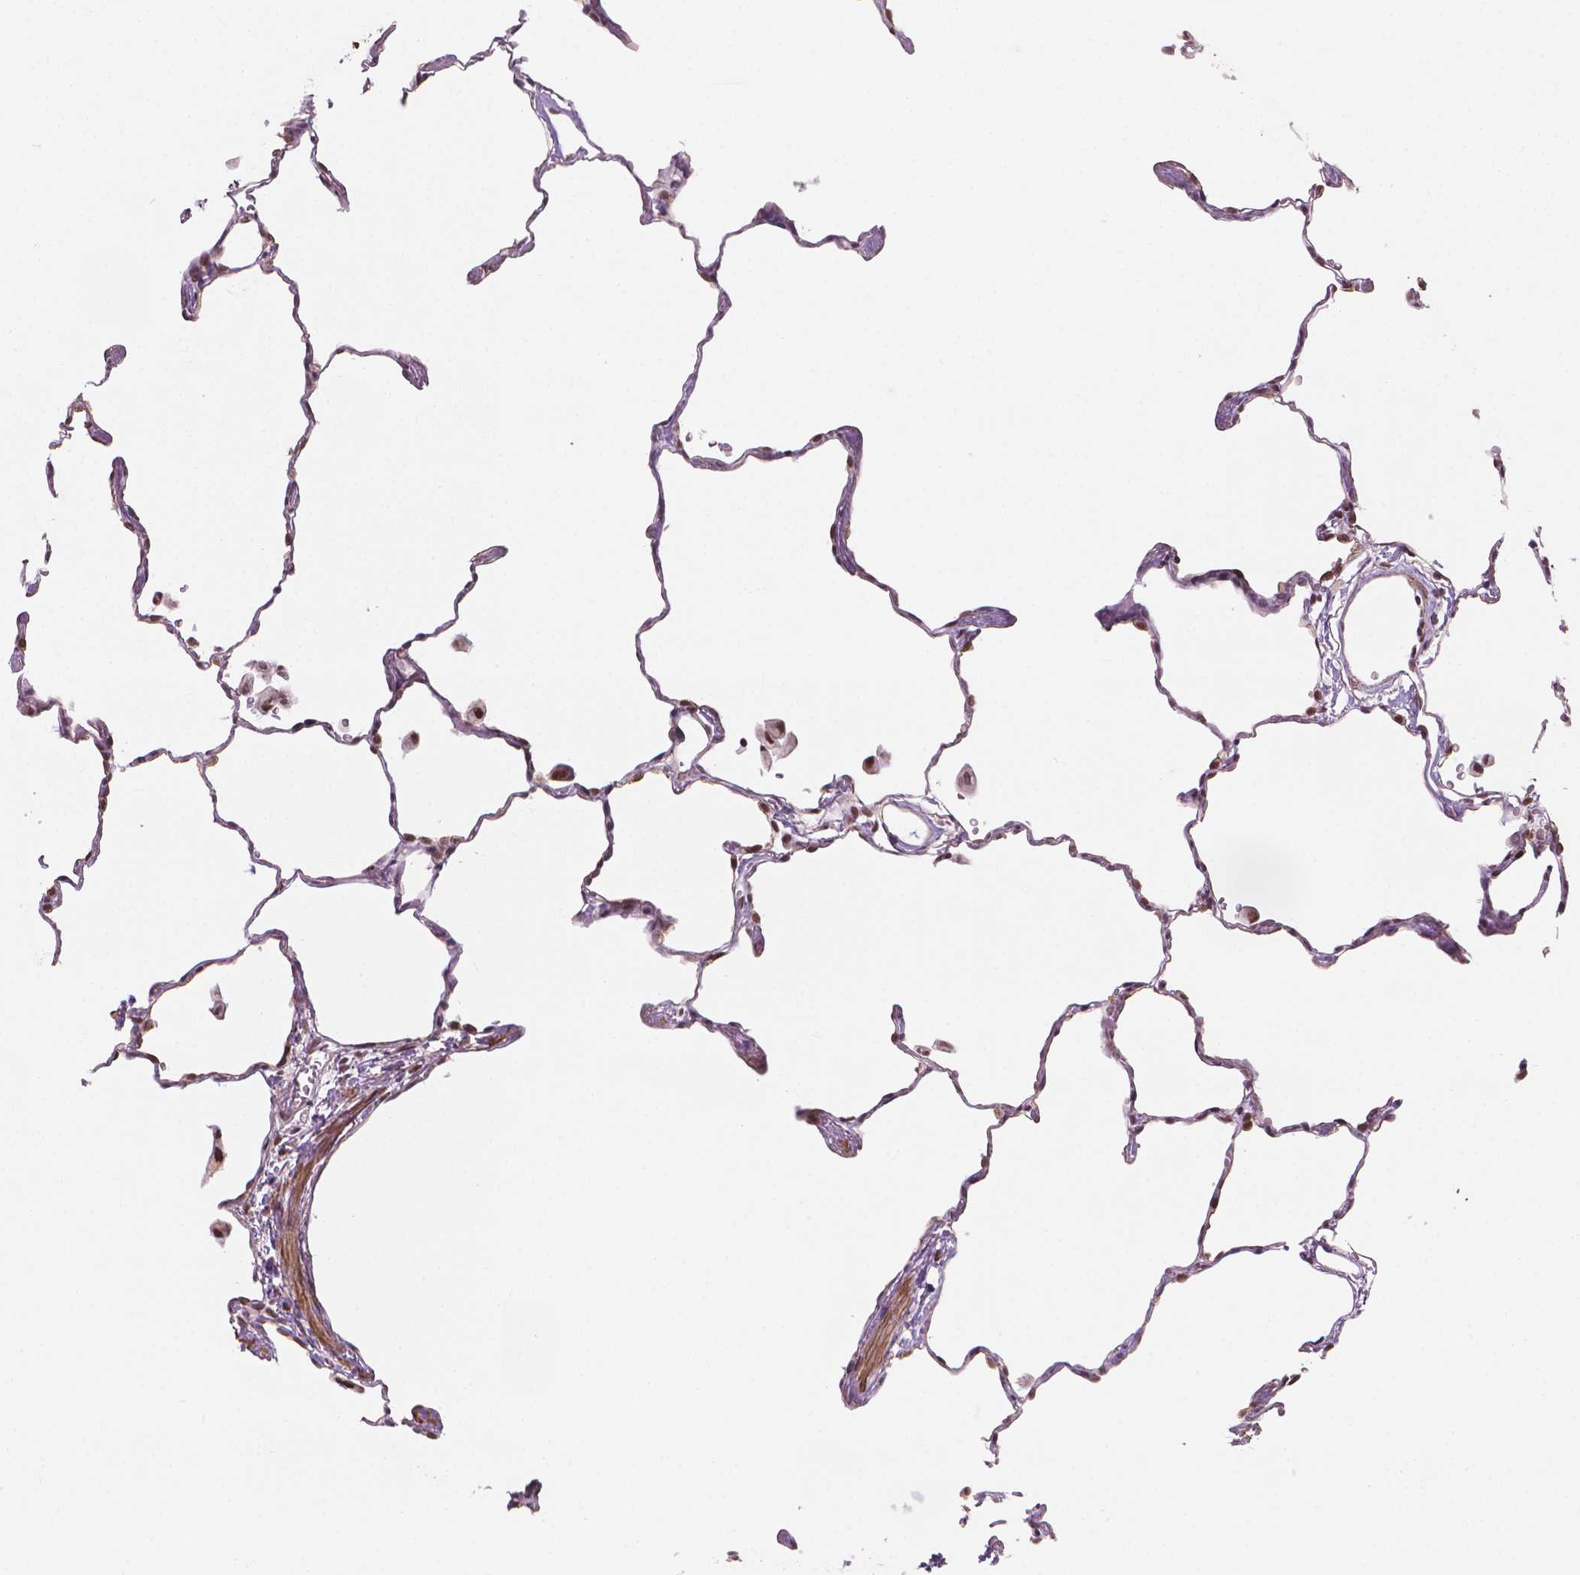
{"staining": {"intensity": "moderate", "quantity": "25%-75%", "location": "nuclear"}, "tissue": "lung", "cell_type": "Alveolar cells", "image_type": "normal", "snomed": [{"axis": "morphology", "description": "Normal tissue, NOS"}, {"axis": "topography", "description": "Lung"}], "caption": "Immunohistochemical staining of normal lung shows 25%-75% levels of moderate nuclear protein positivity in approximately 25%-75% of alveolar cells. The staining was performed using DAB (3,3'-diaminobenzidine), with brown indicating positive protein expression. Nuclei are stained blue with hematoxylin.", "gene": "HOXD4", "patient": {"sex": "female", "age": 47}}